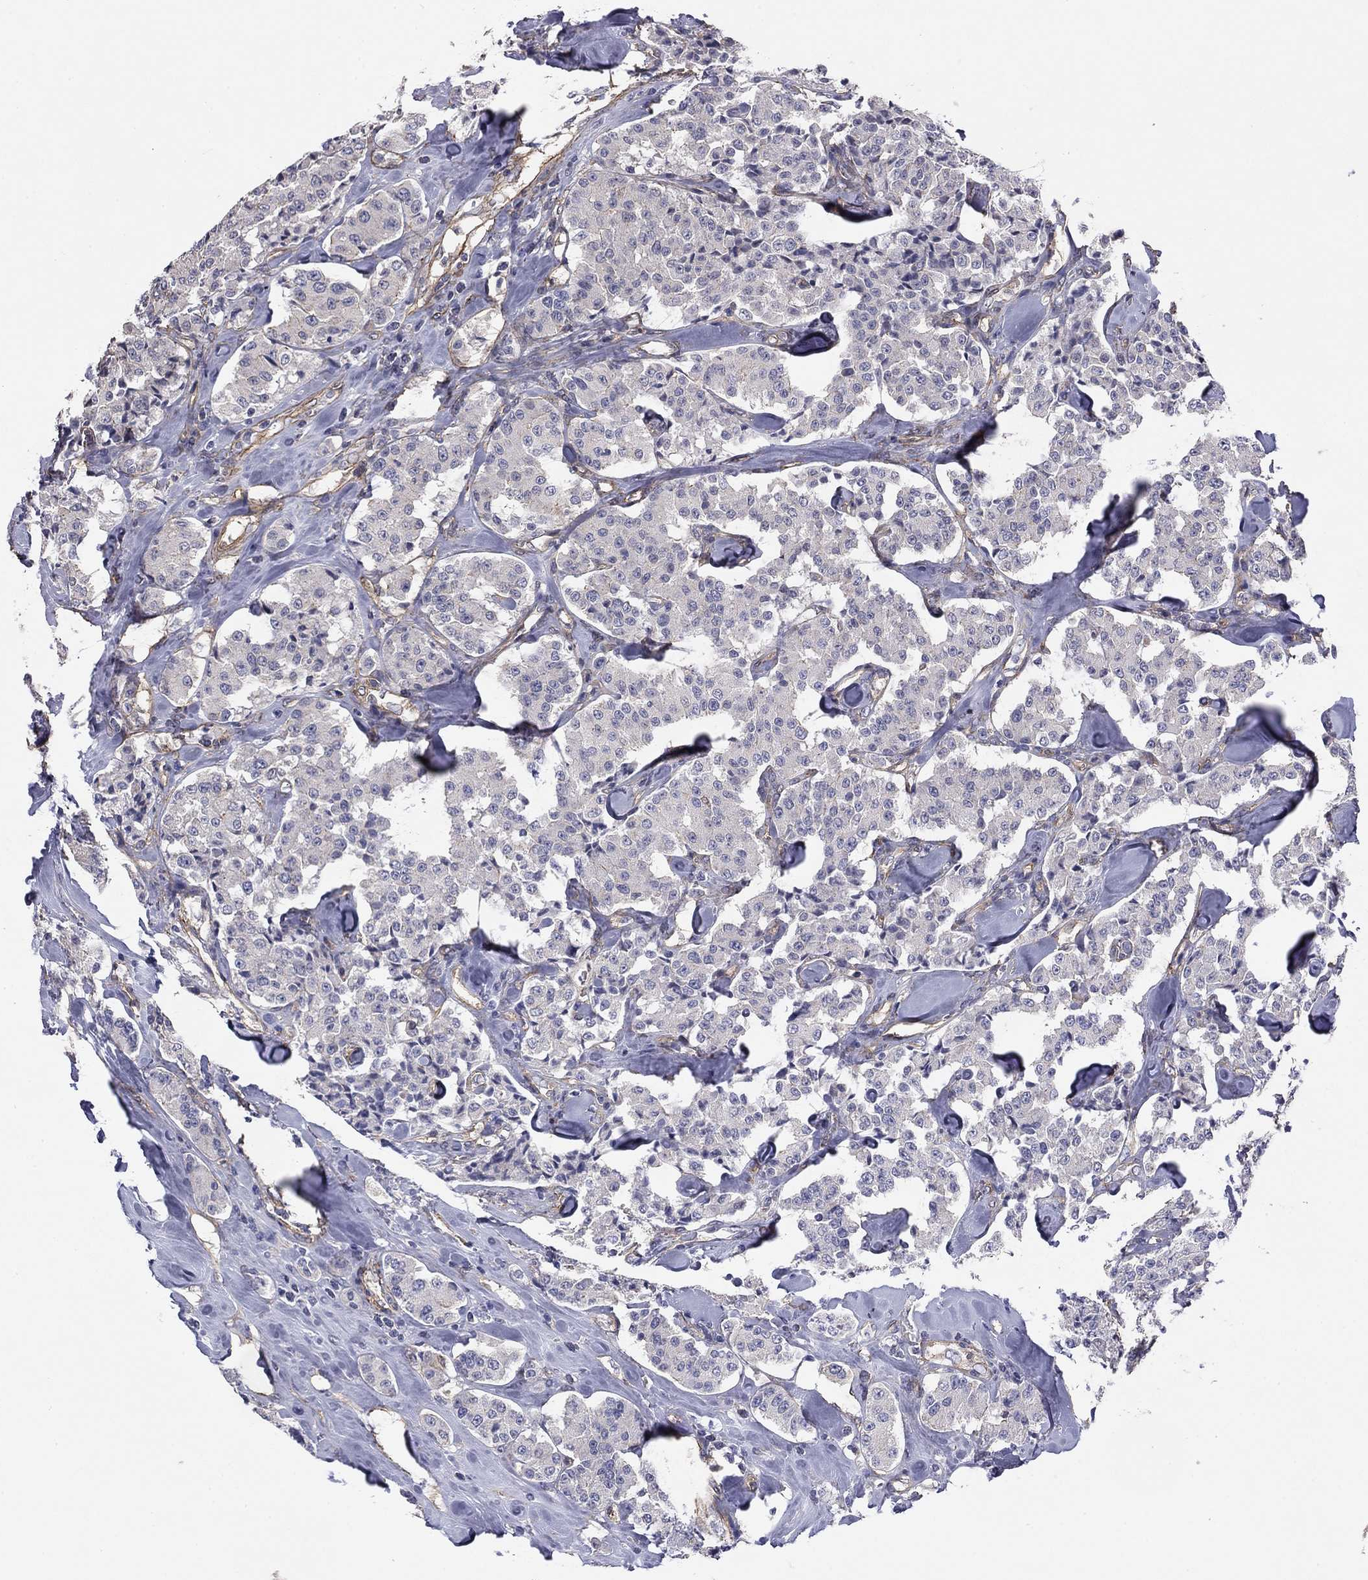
{"staining": {"intensity": "negative", "quantity": "none", "location": "none"}, "tissue": "carcinoid", "cell_type": "Tumor cells", "image_type": "cancer", "snomed": [{"axis": "morphology", "description": "Carcinoid, malignant, NOS"}, {"axis": "topography", "description": "Pancreas"}], "caption": "IHC micrograph of neoplastic tissue: carcinoid (malignant) stained with DAB (3,3'-diaminobenzidine) displays no significant protein expression in tumor cells.", "gene": "TCHH", "patient": {"sex": "male", "age": 41}}